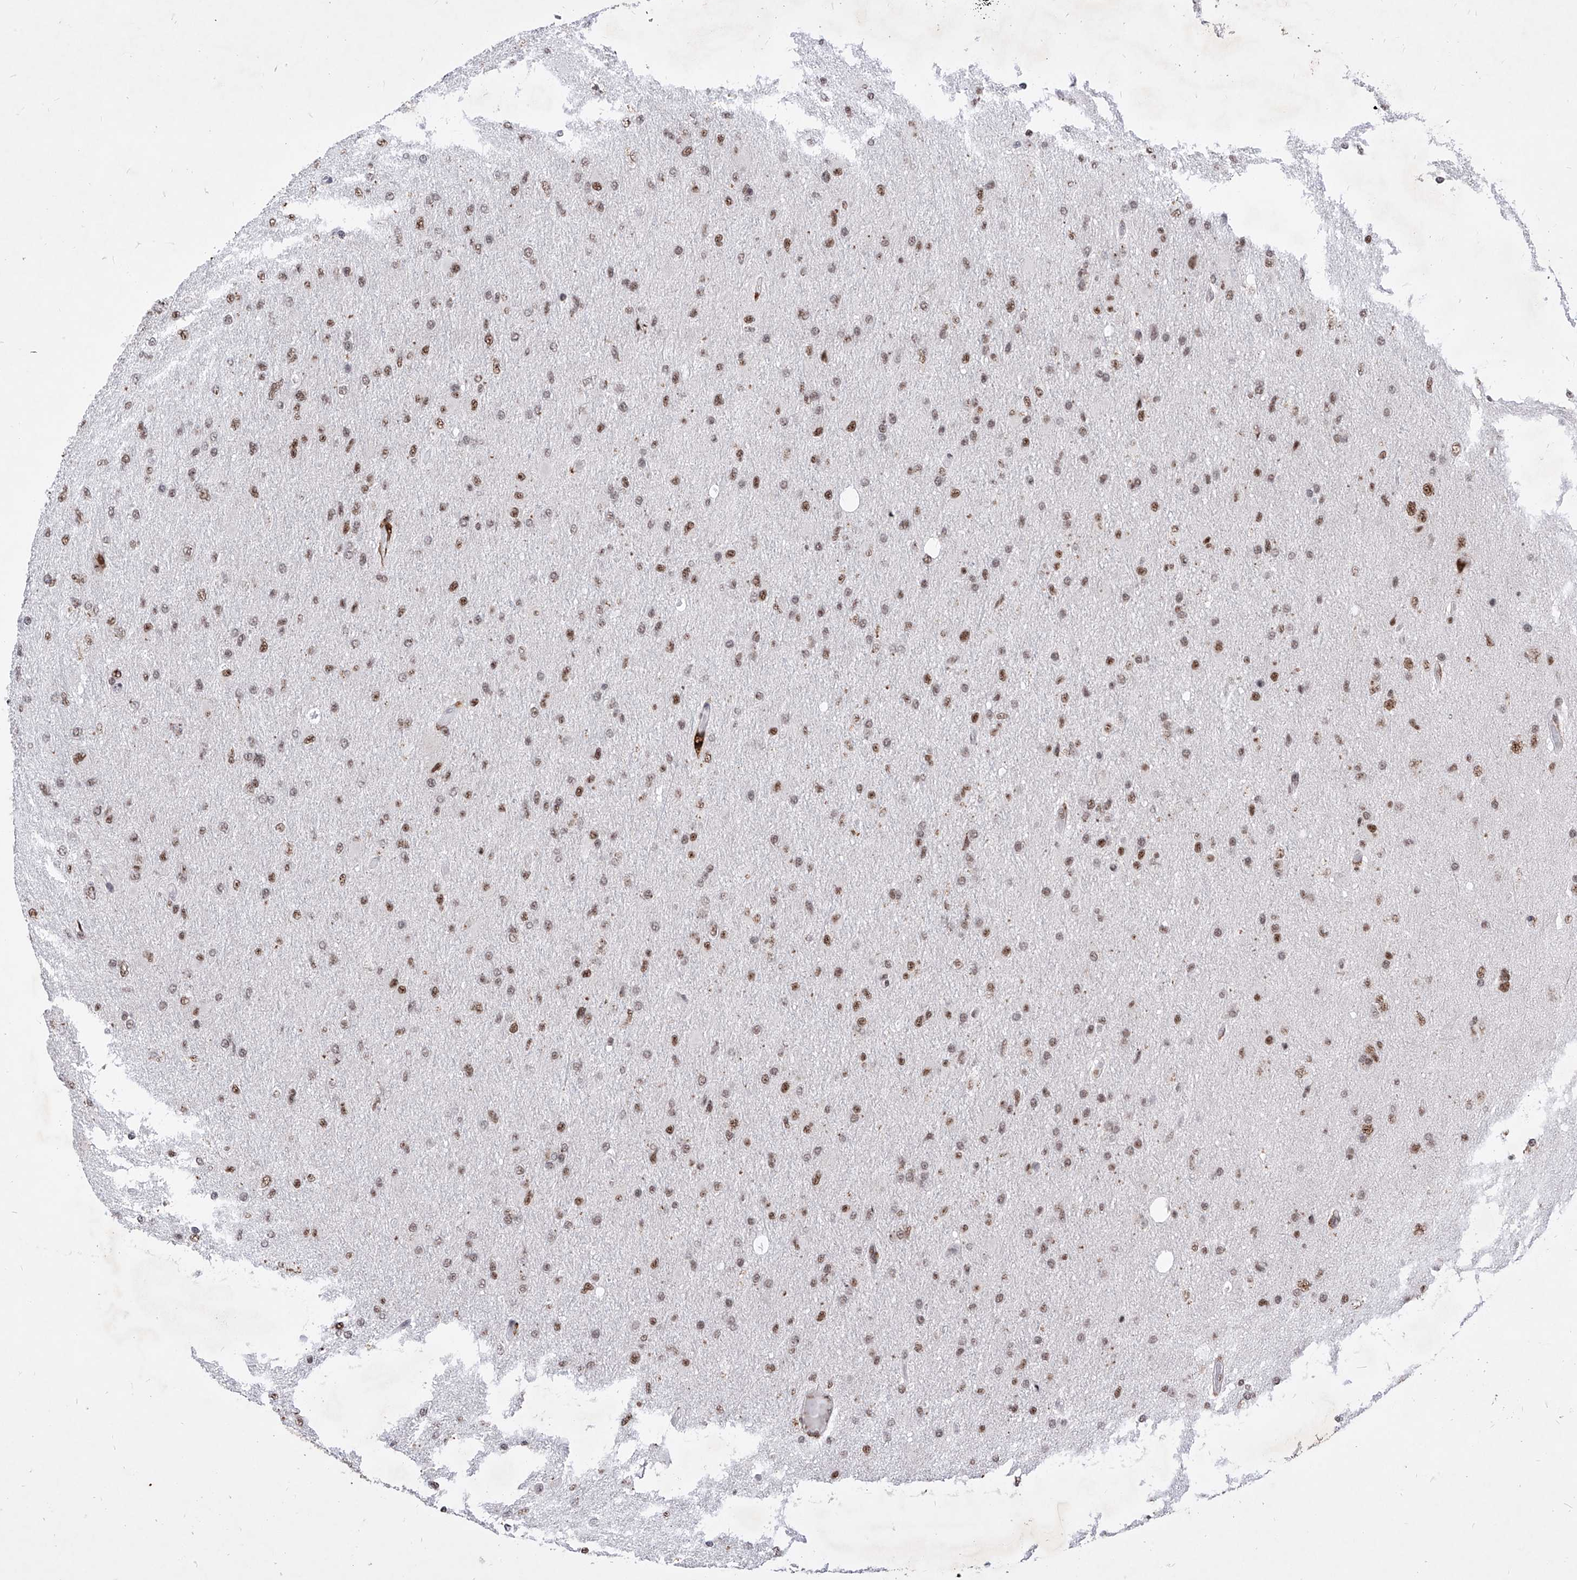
{"staining": {"intensity": "moderate", "quantity": ">75%", "location": "nuclear"}, "tissue": "glioma", "cell_type": "Tumor cells", "image_type": "cancer", "snomed": [{"axis": "morphology", "description": "Glioma, malignant, High grade"}, {"axis": "topography", "description": "Cerebral cortex"}], "caption": "Tumor cells show medium levels of moderate nuclear positivity in approximately >75% of cells in human malignant glioma (high-grade). (IHC, brightfield microscopy, high magnification).", "gene": "PHF5A", "patient": {"sex": "female", "age": 36}}